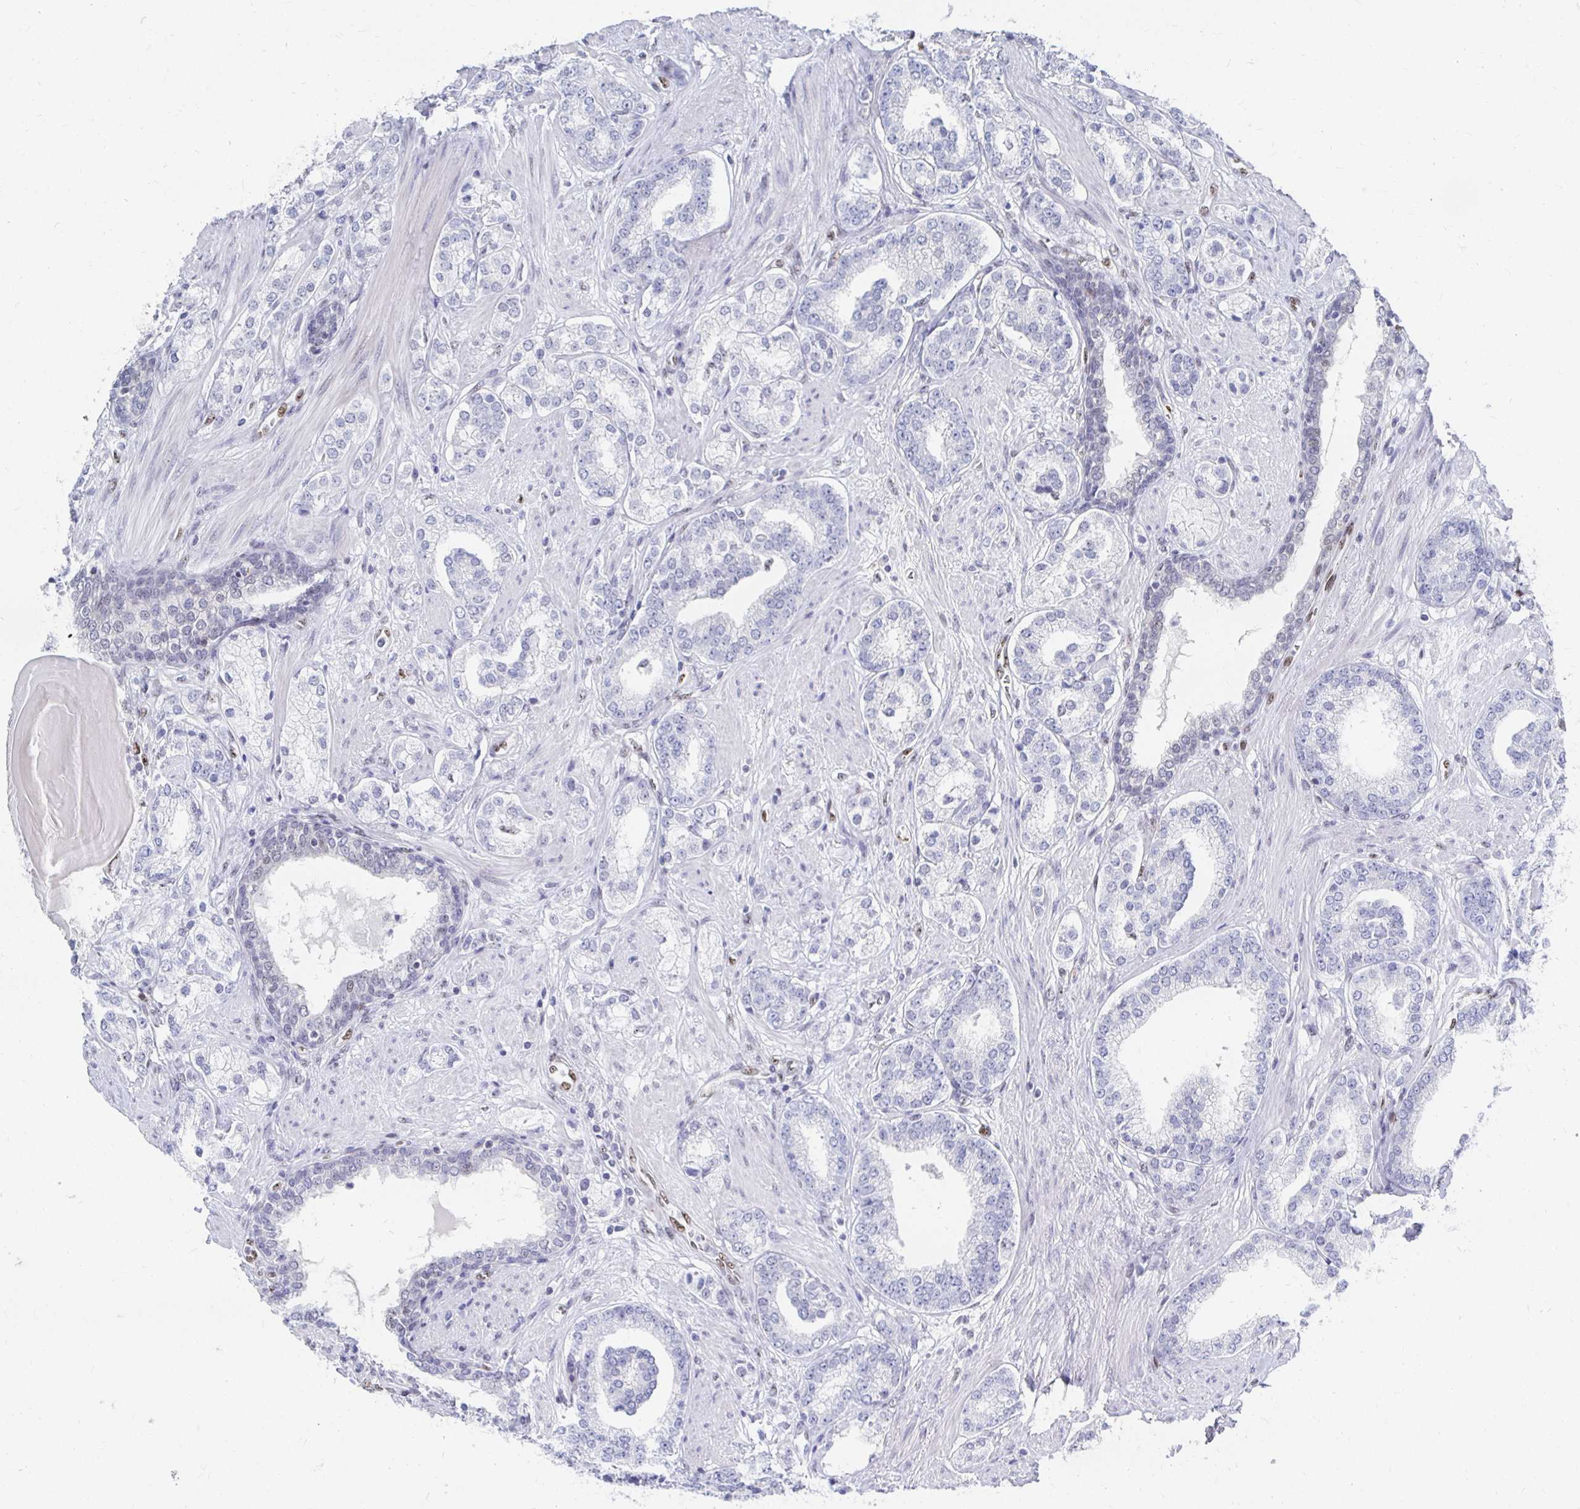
{"staining": {"intensity": "negative", "quantity": "none", "location": "none"}, "tissue": "prostate cancer", "cell_type": "Tumor cells", "image_type": "cancer", "snomed": [{"axis": "morphology", "description": "Adenocarcinoma, High grade"}, {"axis": "topography", "description": "Prostate"}], "caption": "This is a micrograph of IHC staining of prostate cancer (high-grade adenocarcinoma), which shows no positivity in tumor cells.", "gene": "CLIC3", "patient": {"sex": "male", "age": 62}}